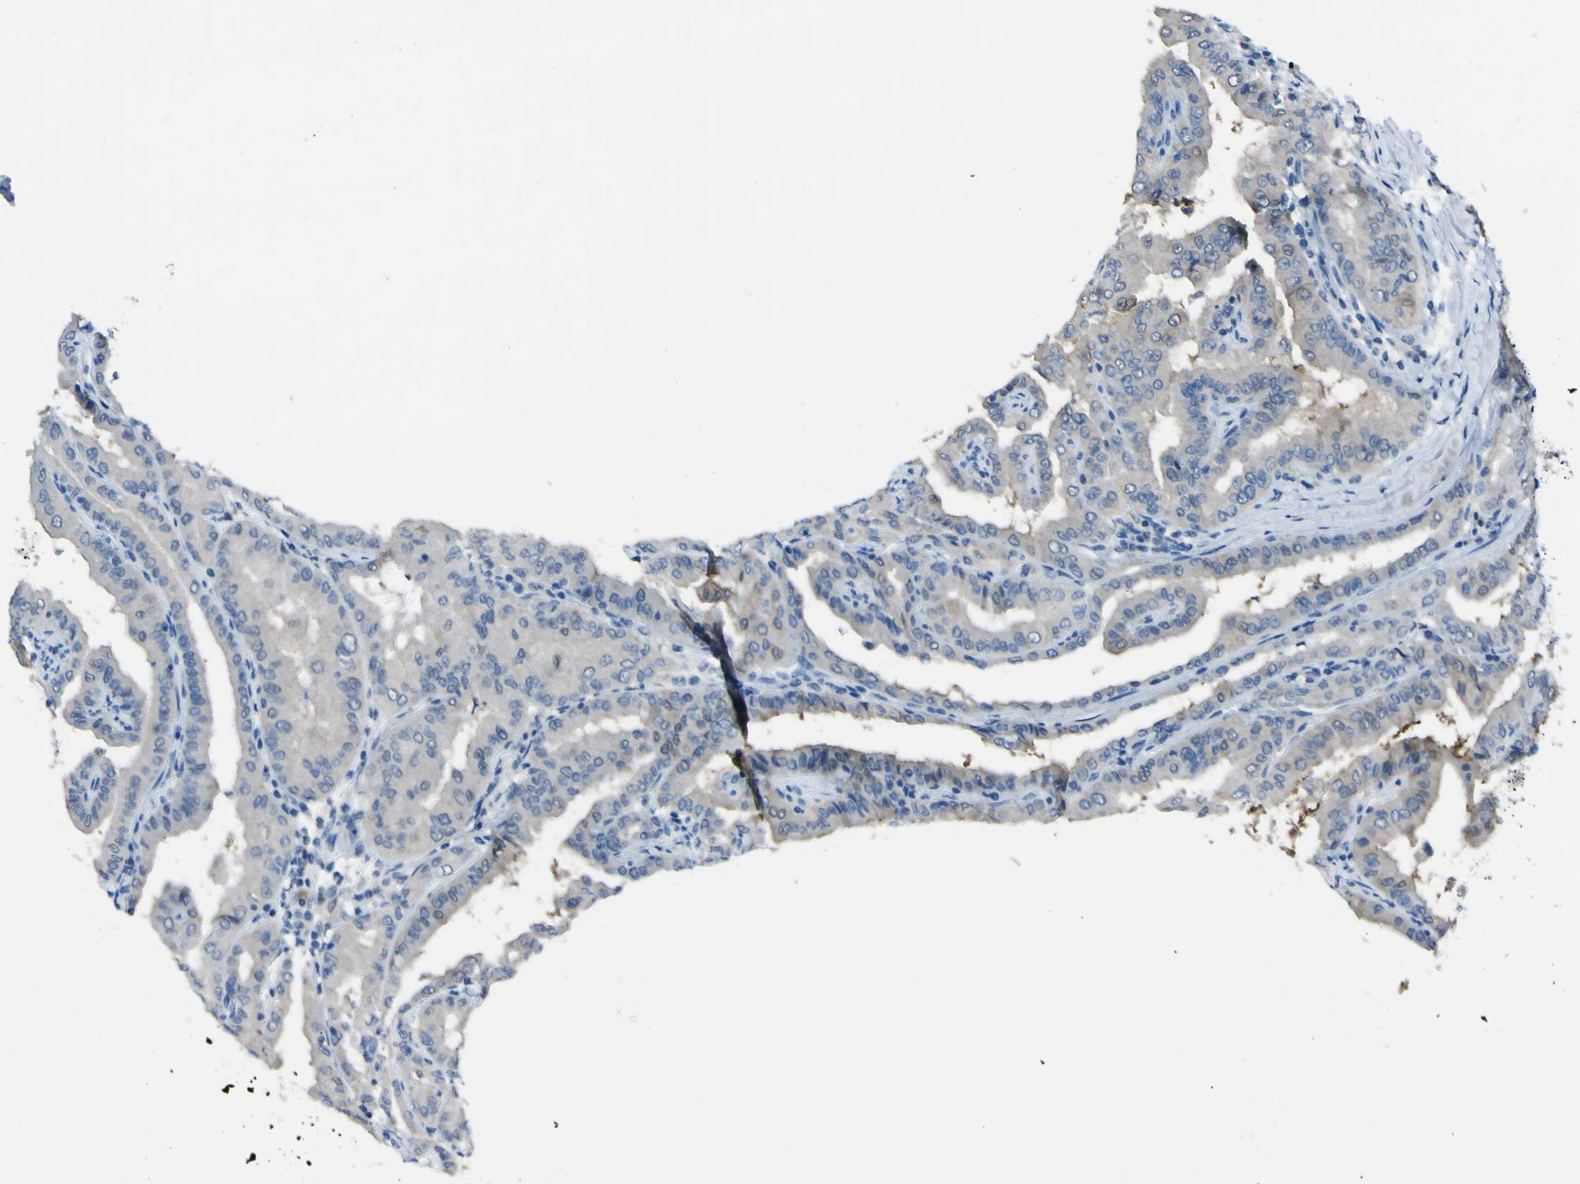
{"staining": {"intensity": "negative", "quantity": "none", "location": "none"}, "tissue": "thyroid cancer", "cell_type": "Tumor cells", "image_type": "cancer", "snomed": [{"axis": "morphology", "description": "Papillary adenocarcinoma, NOS"}, {"axis": "topography", "description": "Thyroid gland"}], "caption": "Immunohistochemistry (IHC) micrograph of thyroid cancer stained for a protein (brown), which displays no expression in tumor cells.", "gene": "PHKG1", "patient": {"sex": "male", "age": 33}}